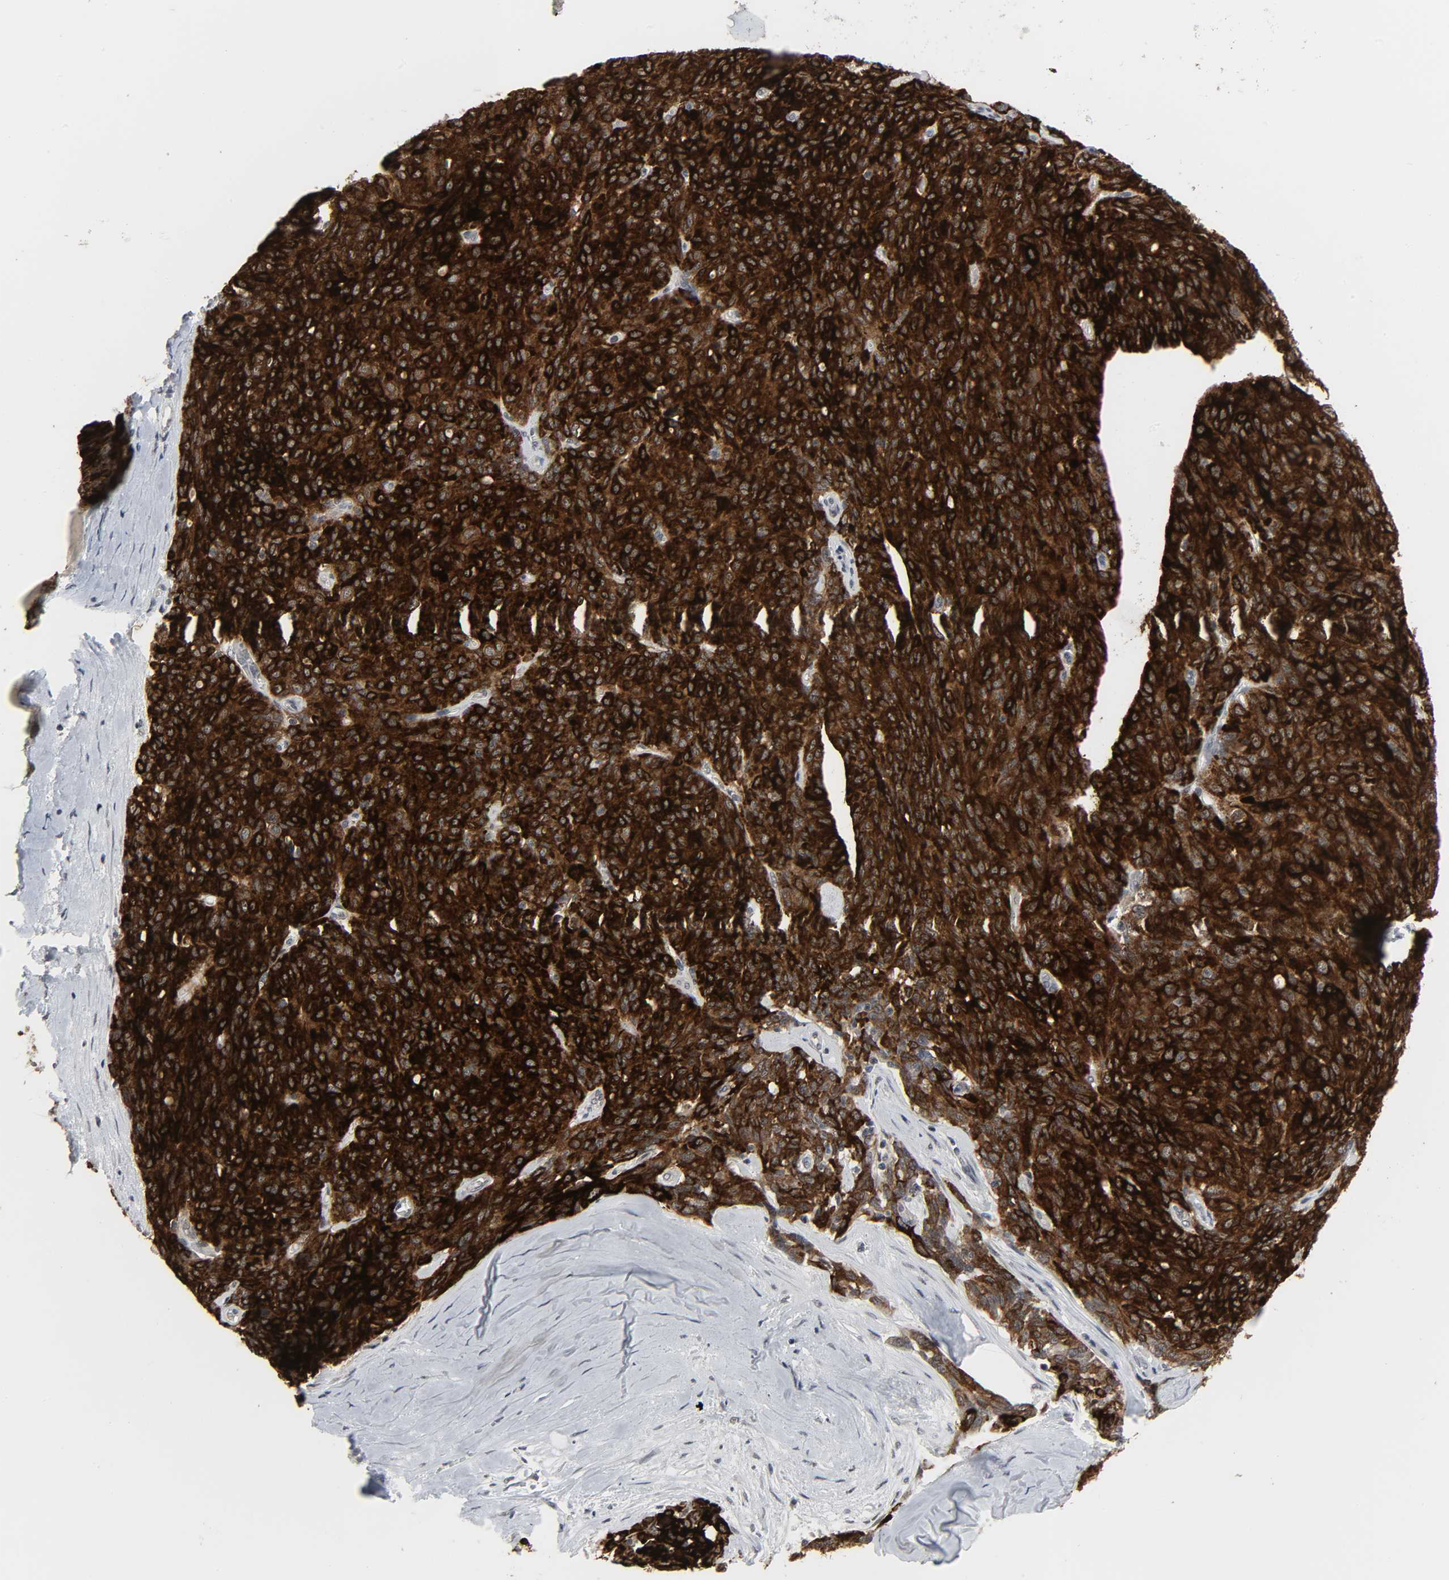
{"staining": {"intensity": "strong", "quantity": ">75%", "location": "cytoplasmic/membranous"}, "tissue": "ovarian cancer", "cell_type": "Tumor cells", "image_type": "cancer", "snomed": [{"axis": "morphology", "description": "Carcinoma, endometroid"}, {"axis": "topography", "description": "Ovary"}], "caption": "Protein staining by immunohistochemistry shows strong cytoplasmic/membranous positivity in about >75% of tumor cells in endometroid carcinoma (ovarian). The protein of interest is stained brown, and the nuclei are stained in blue (DAB IHC with brightfield microscopy, high magnification).", "gene": "MUC1", "patient": {"sex": "female", "age": 60}}